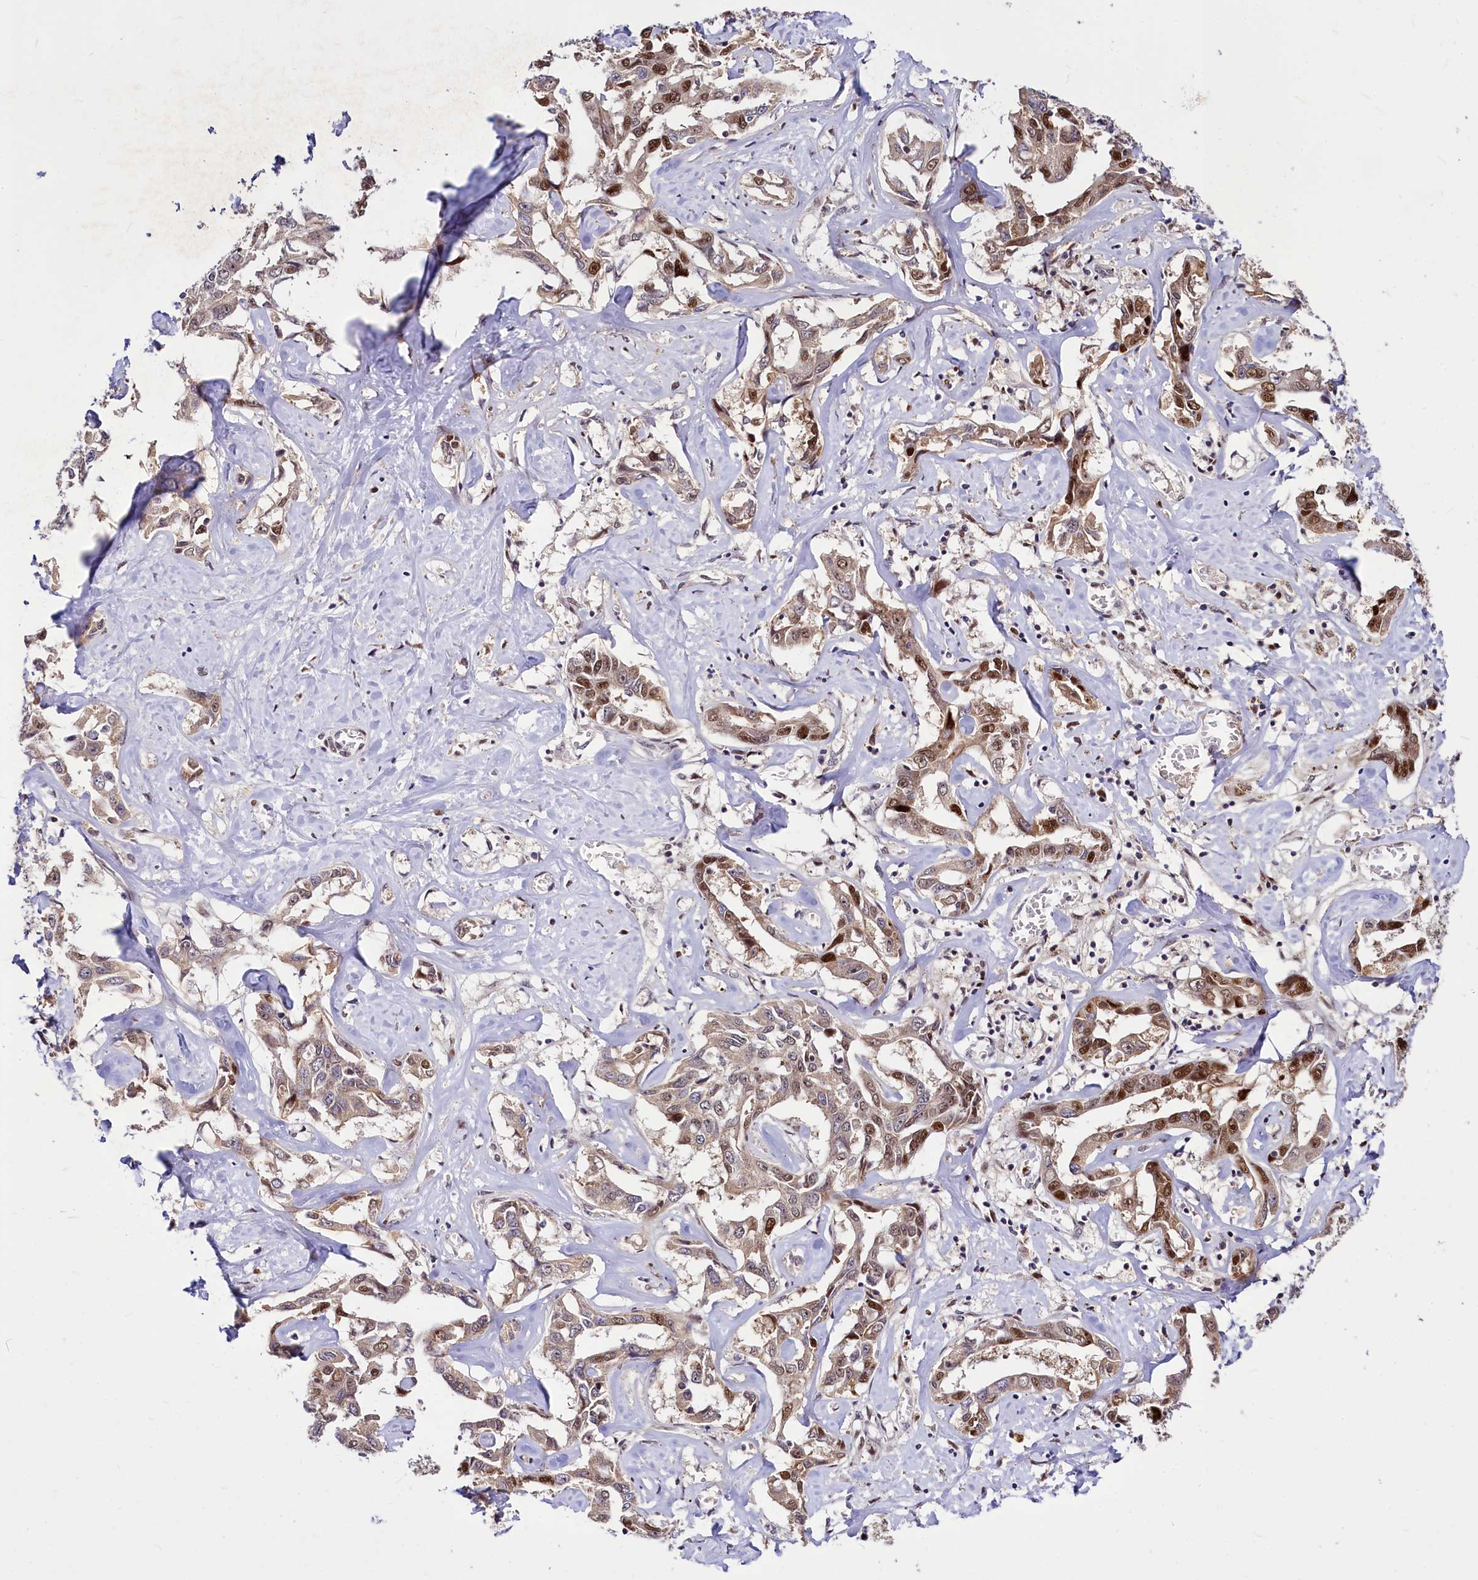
{"staining": {"intensity": "moderate", "quantity": "25%-75%", "location": "nuclear"}, "tissue": "liver cancer", "cell_type": "Tumor cells", "image_type": "cancer", "snomed": [{"axis": "morphology", "description": "Cholangiocarcinoma"}, {"axis": "topography", "description": "Liver"}], "caption": "Liver cholangiocarcinoma stained for a protein exhibits moderate nuclear positivity in tumor cells.", "gene": "MAML2", "patient": {"sex": "male", "age": 59}}